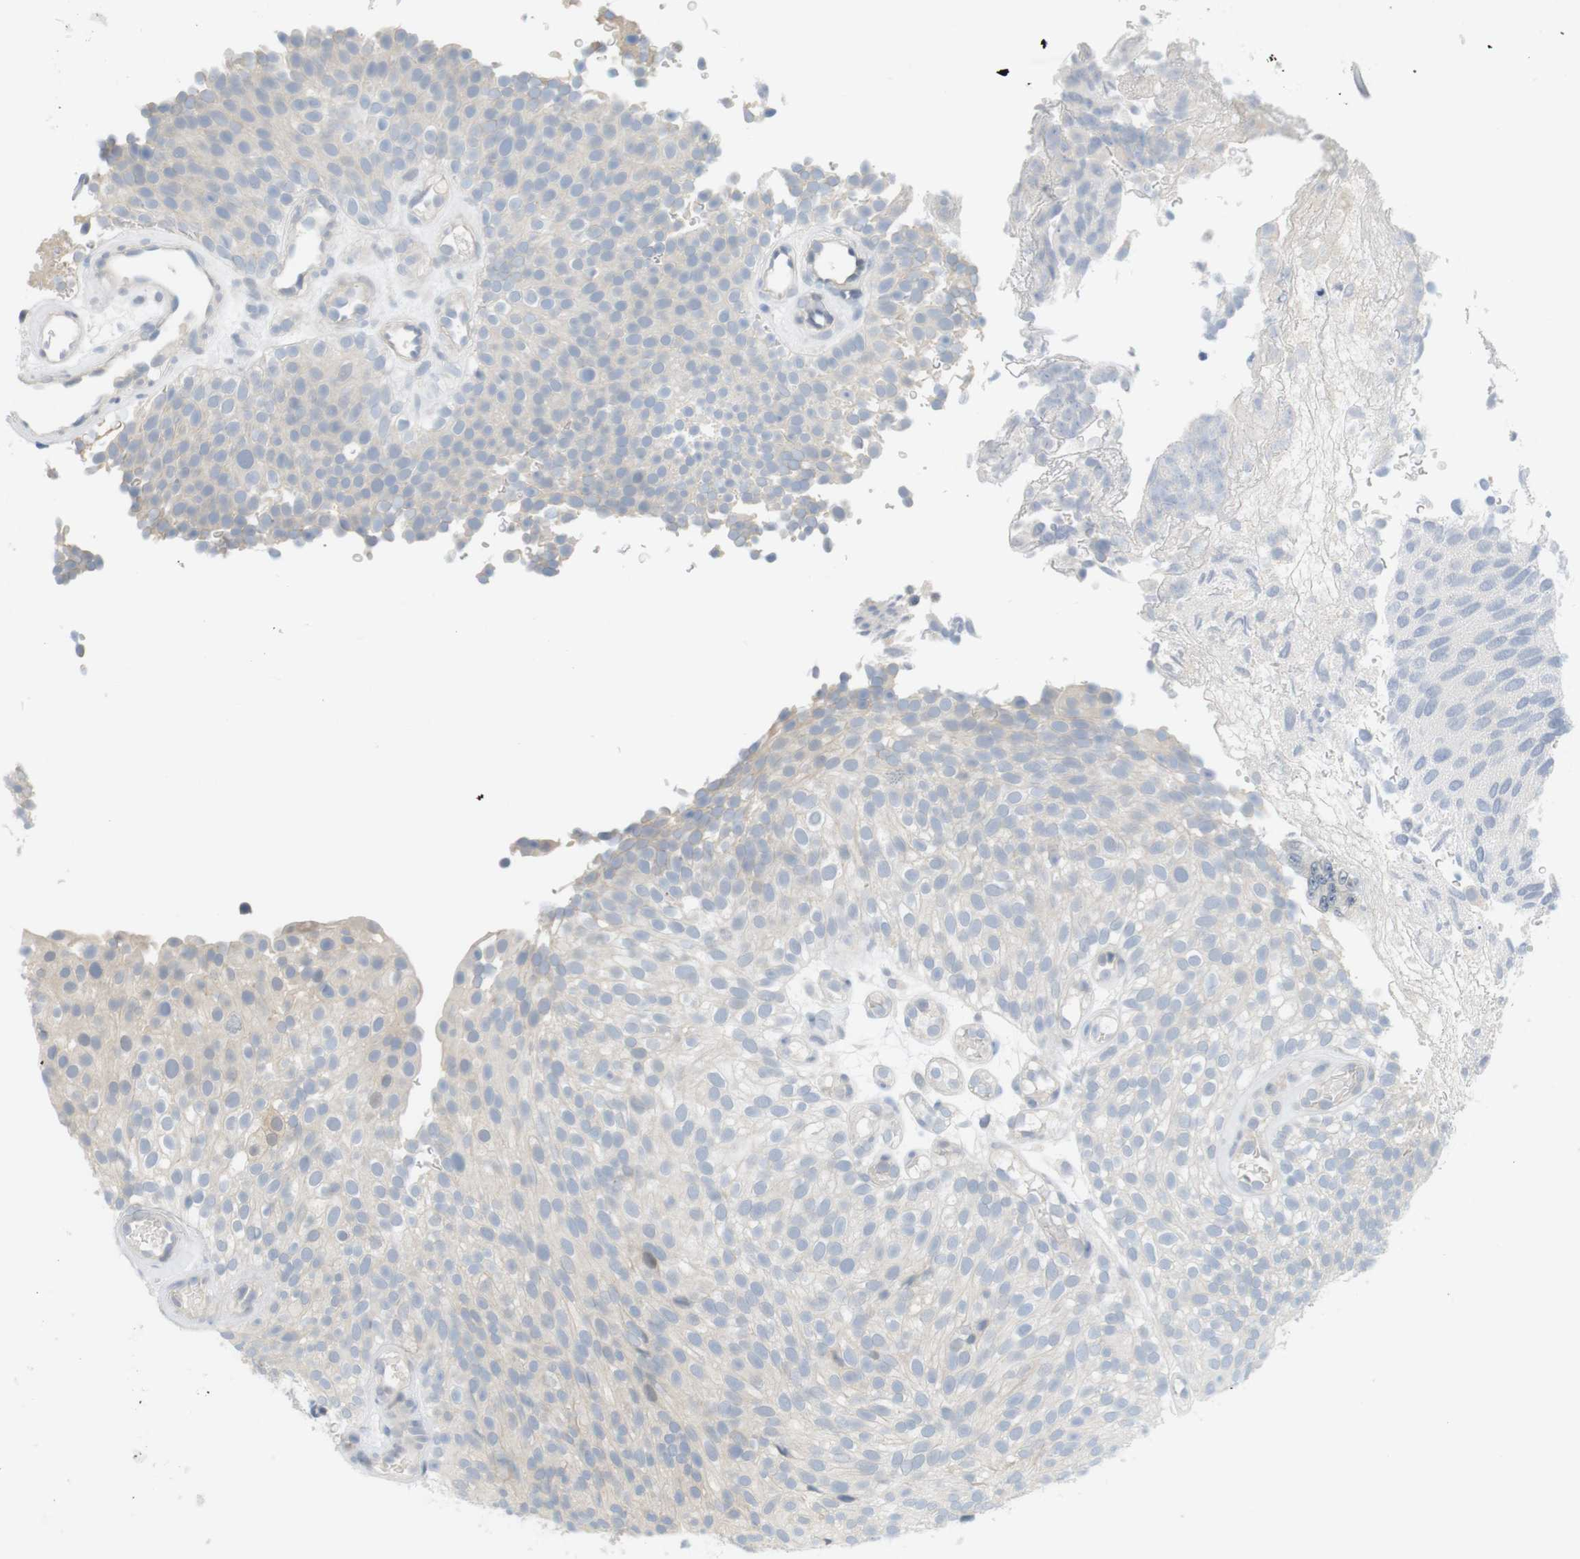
{"staining": {"intensity": "negative", "quantity": "none", "location": "none"}, "tissue": "urothelial cancer", "cell_type": "Tumor cells", "image_type": "cancer", "snomed": [{"axis": "morphology", "description": "Urothelial carcinoma, Low grade"}, {"axis": "topography", "description": "Urinary bladder"}], "caption": "Tumor cells are negative for protein expression in human urothelial cancer. The staining is performed using DAB brown chromogen with nuclei counter-stained in using hematoxylin.", "gene": "CREB3L2", "patient": {"sex": "male", "age": 78}}